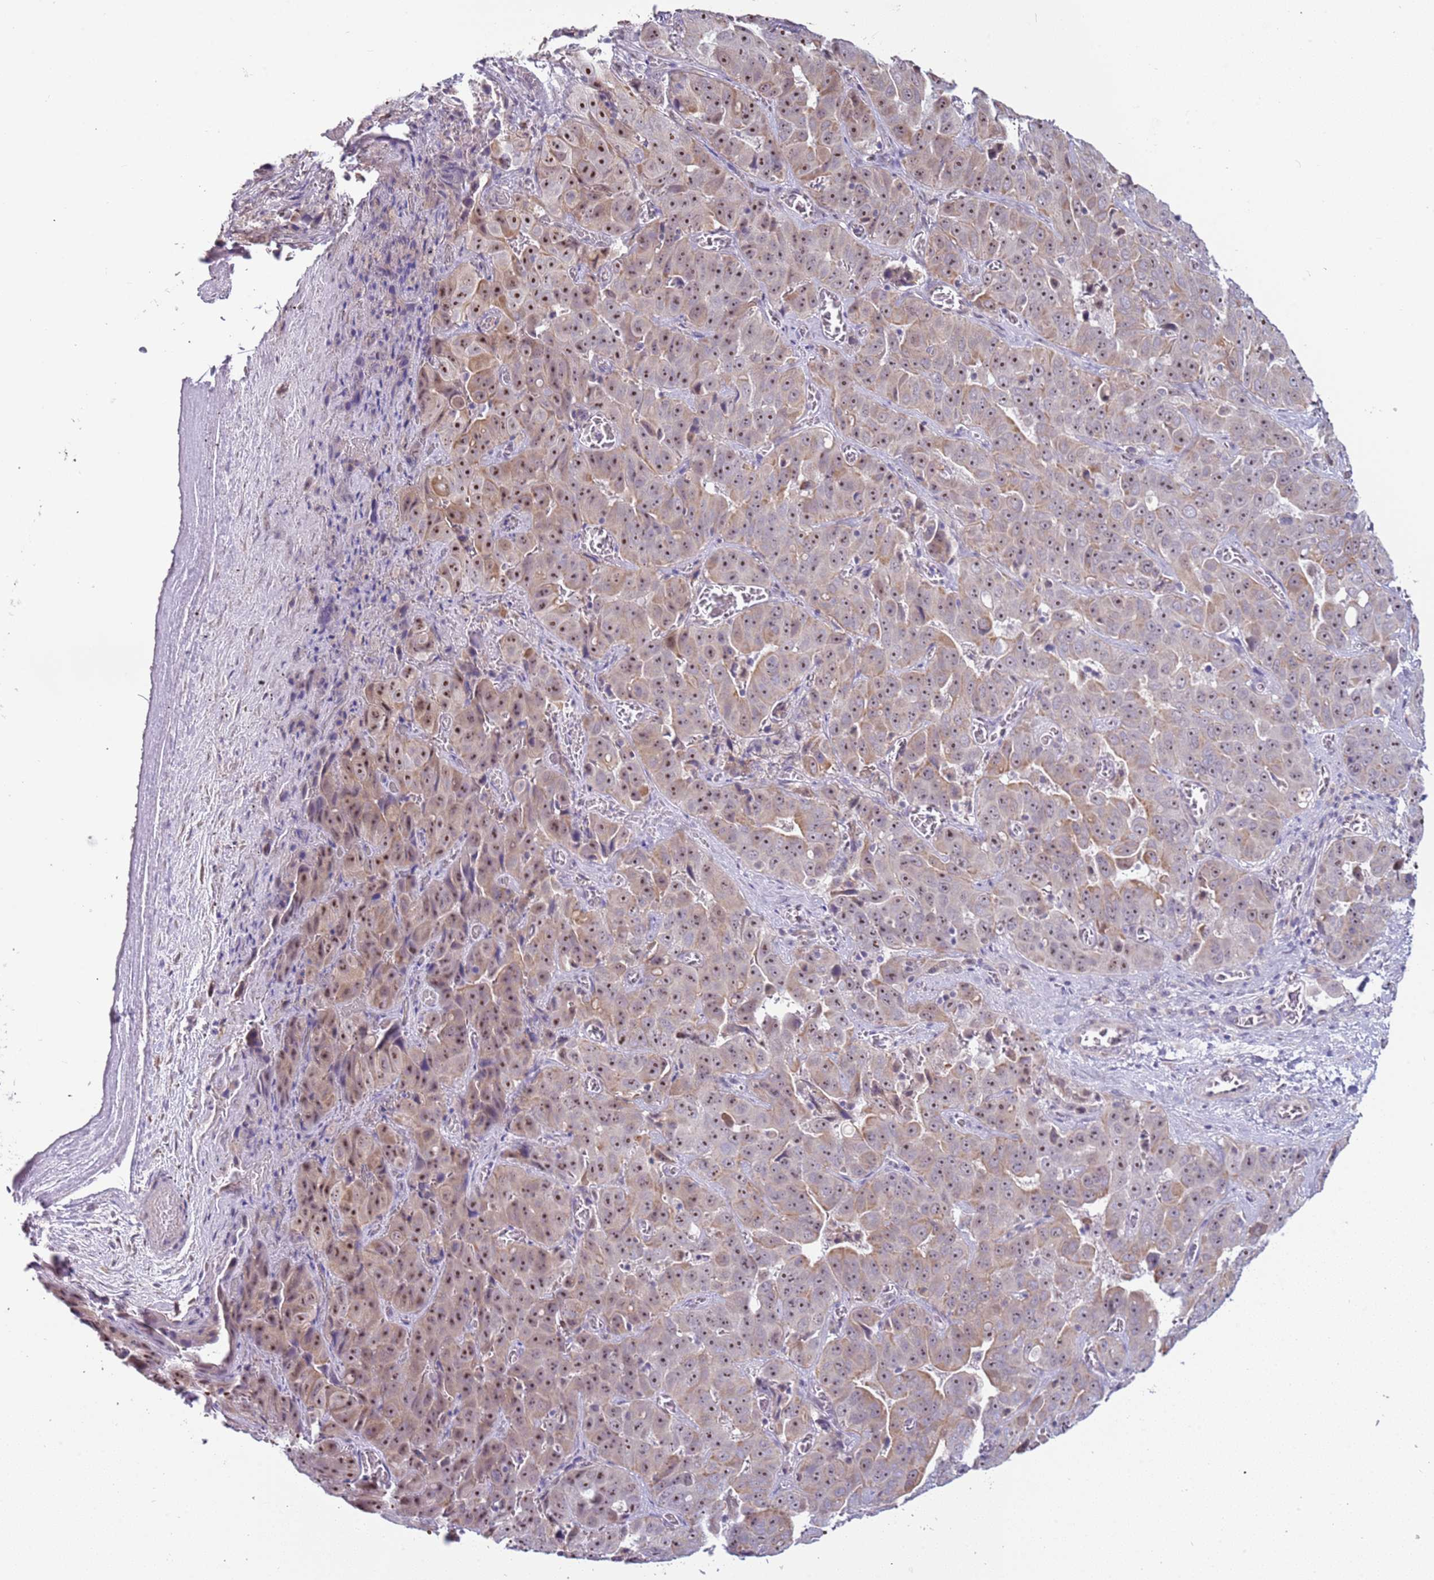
{"staining": {"intensity": "moderate", "quantity": ">75%", "location": "nuclear"}, "tissue": "liver cancer", "cell_type": "Tumor cells", "image_type": "cancer", "snomed": [{"axis": "morphology", "description": "Cholangiocarcinoma"}, {"axis": "topography", "description": "Liver"}], "caption": "This micrograph shows liver cancer stained with immunohistochemistry to label a protein in brown. The nuclear of tumor cells show moderate positivity for the protein. Nuclei are counter-stained blue.", "gene": "UCMA", "patient": {"sex": "female", "age": 52}}